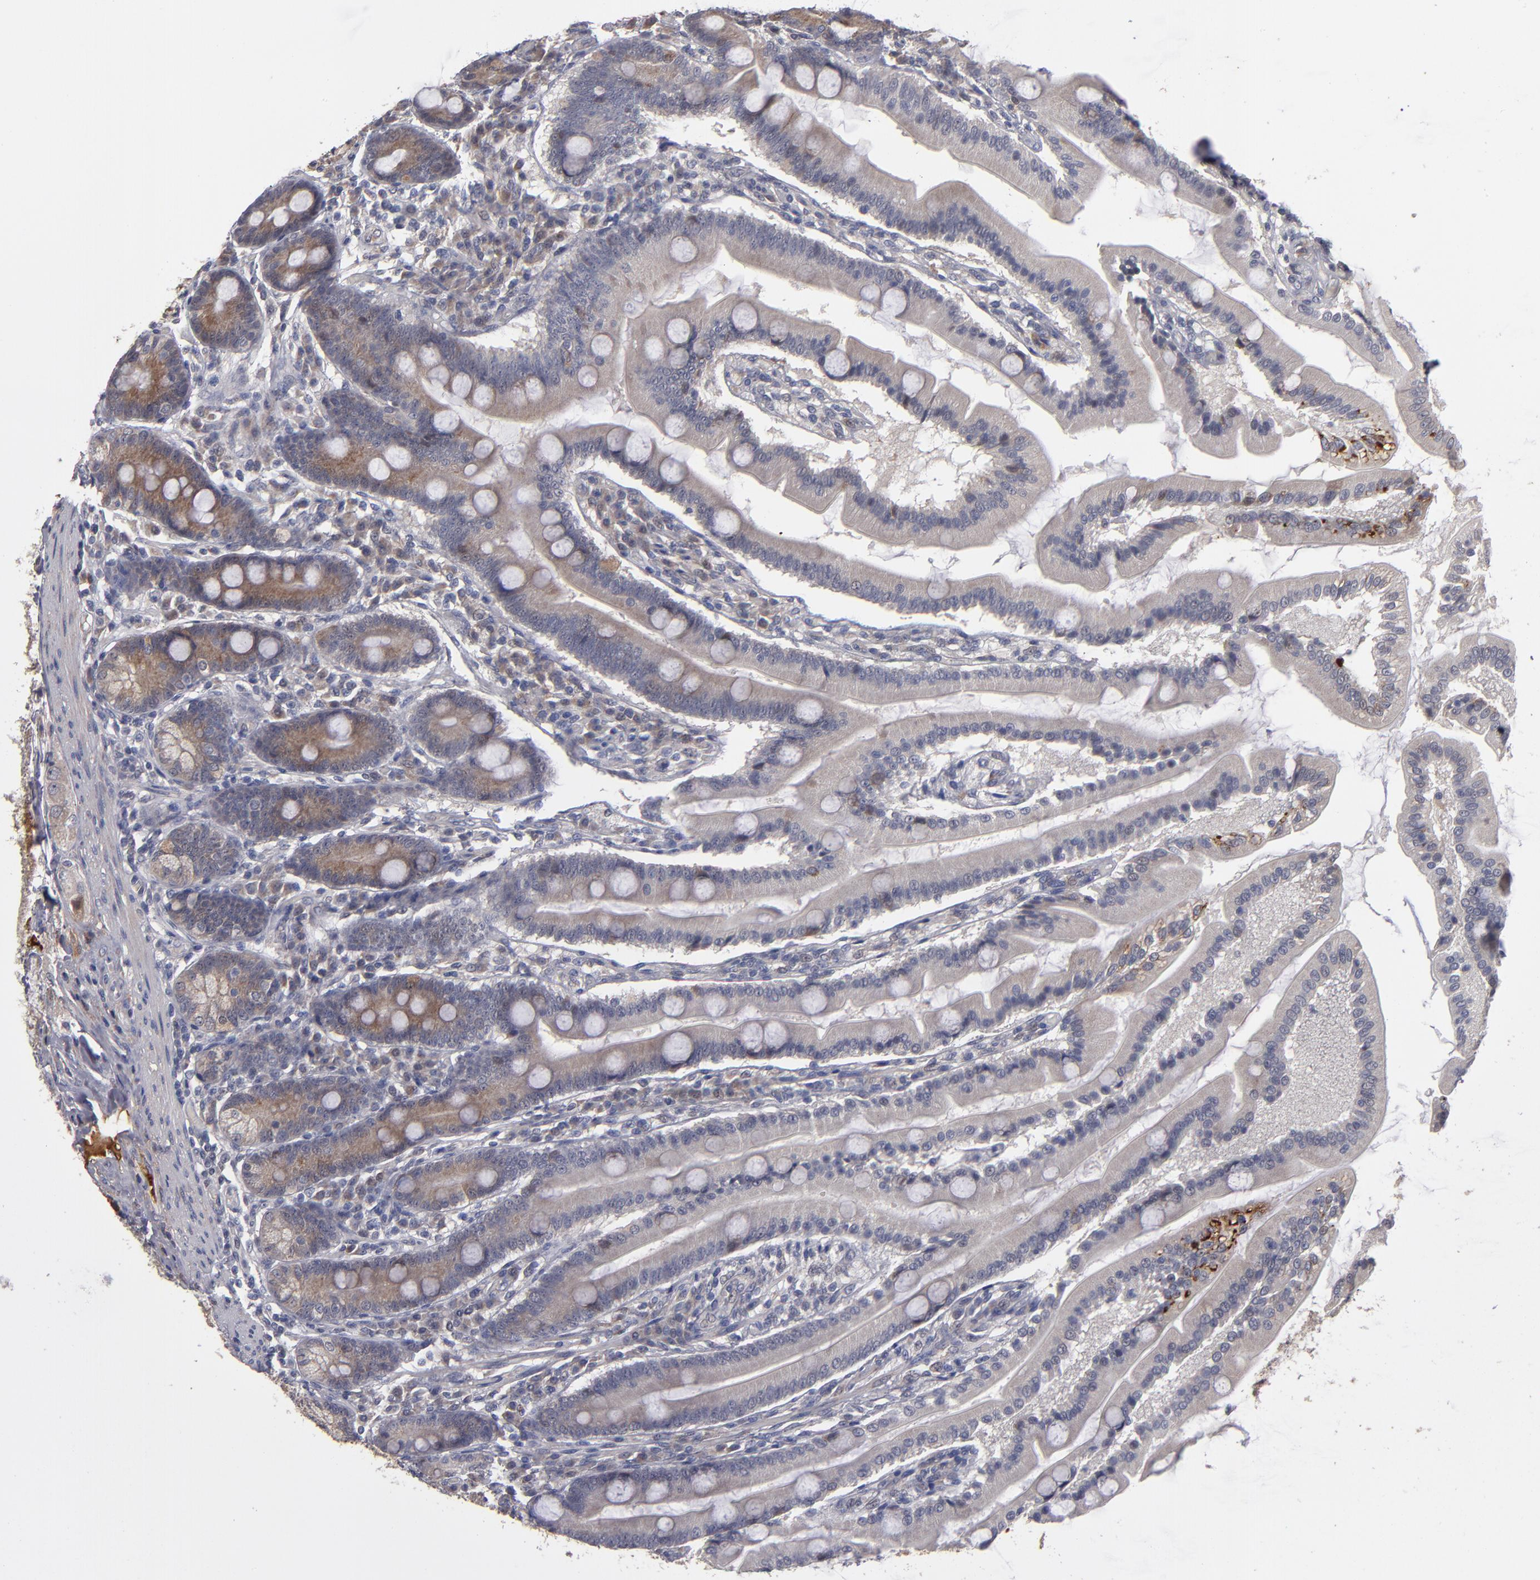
{"staining": {"intensity": "moderate", "quantity": ">75%", "location": "cytoplasmic/membranous"}, "tissue": "duodenum", "cell_type": "Glandular cells", "image_type": "normal", "snomed": [{"axis": "morphology", "description": "Normal tissue, NOS"}, {"axis": "topography", "description": "Duodenum"}], "caption": "Immunohistochemistry (DAB (3,3'-diaminobenzidine)) staining of normal human duodenum demonstrates moderate cytoplasmic/membranous protein staining in approximately >75% of glandular cells.", "gene": "EXD2", "patient": {"sex": "female", "age": 64}}